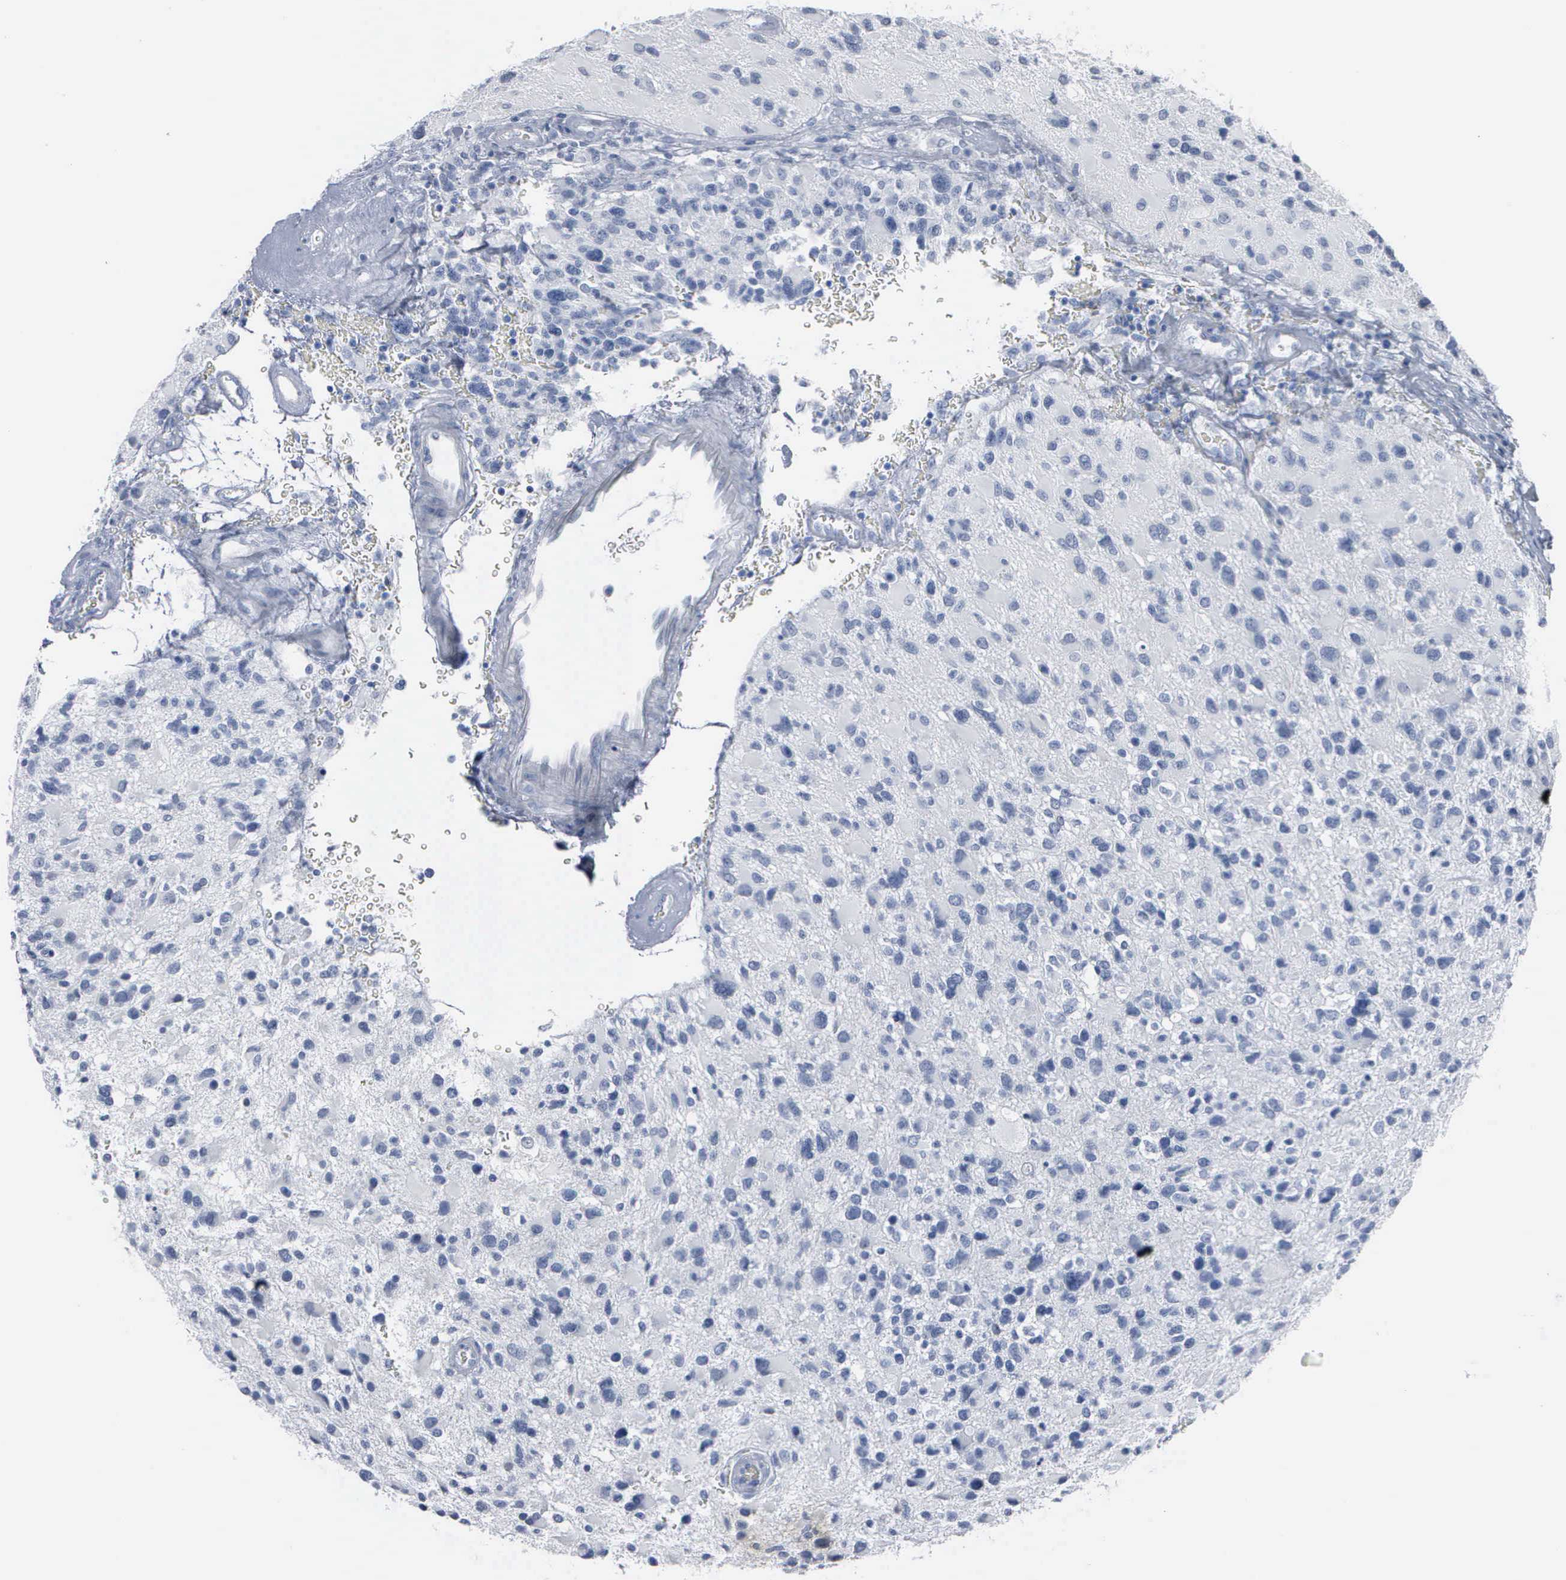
{"staining": {"intensity": "negative", "quantity": "none", "location": "none"}, "tissue": "glioma", "cell_type": "Tumor cells", "image_type": "cancer", "snomed": [{"axis": "morphology", "description": "Glioma, malignant, High grade"}, {"axis": "topography", "description": "Brain"}], "caption": "This is a image of immunohistochemistry (IHC) staining of malignant glioma (high-grade), which shows no positivity in tumor cells.", "gene": "FGF2", "patient": {"sex": "male", "age": 69}}